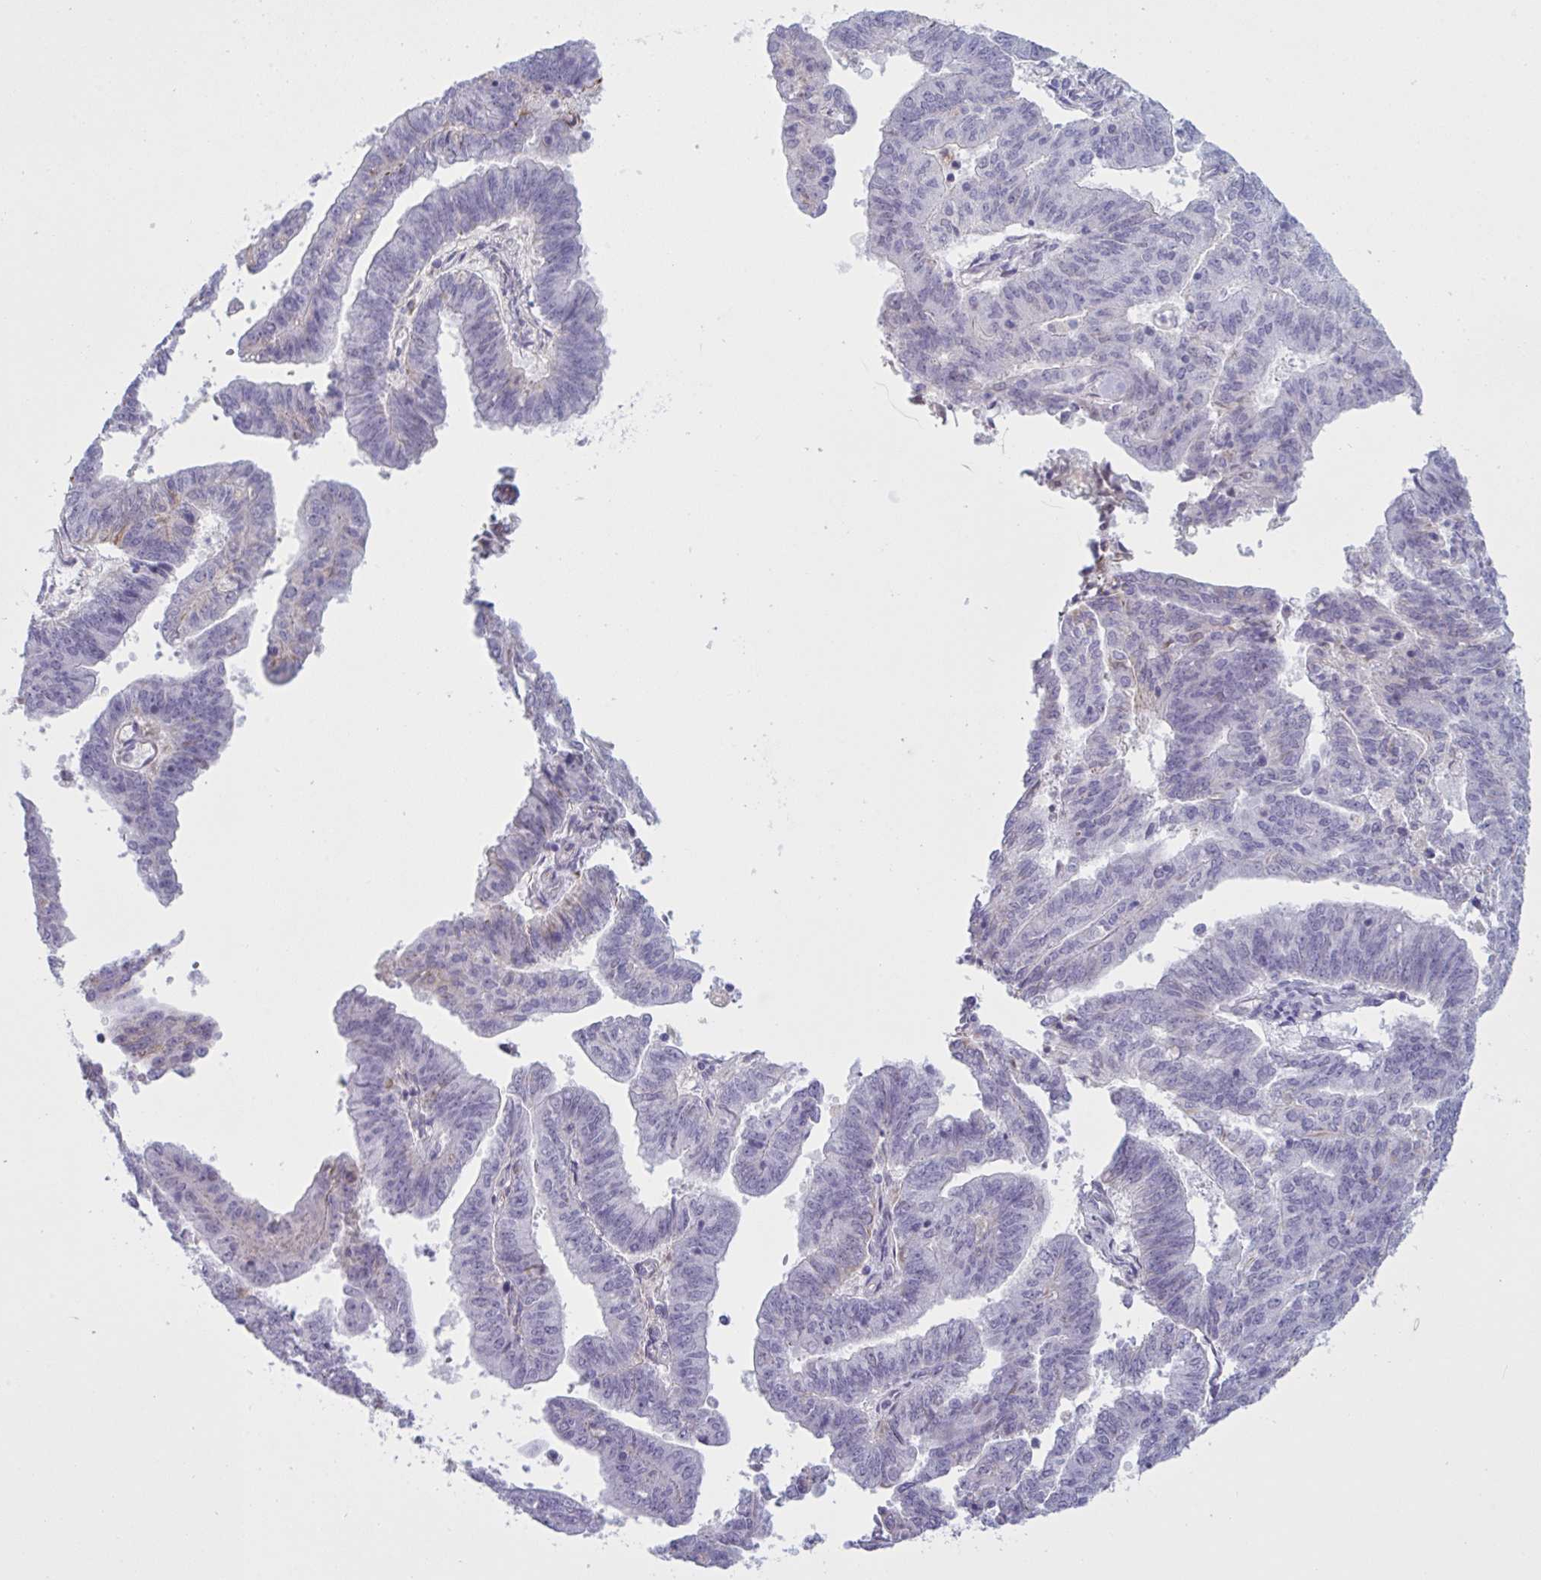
{"staining": {"intensity": "moderate", "quantity": "<25%", "location": "cytoplasmic/membranous"}, "tissue": "endometrial cancer", "cell_type": "Tumor cells", "image_type": "cancer", "snomed": [{"axis": "morphology", "description": "Adenocarcinoma, NOS"}, {"axis": "topography", "description": "Endometrium"}], "caption": "A high-resolution image shows IHC staining of endometrial cancer (adenocarcinoma), which shows moderate cytoplasmic/membranous staining in about <25% of tumor cells. The staining was performed using DAB (3,3'-diaminobenzidine), with brown indicating positive protein expression. Nuclei are stained blue with hematoxylin.", "gene": "OR1L3", "patient": {"sex": "female", "age": 82}}